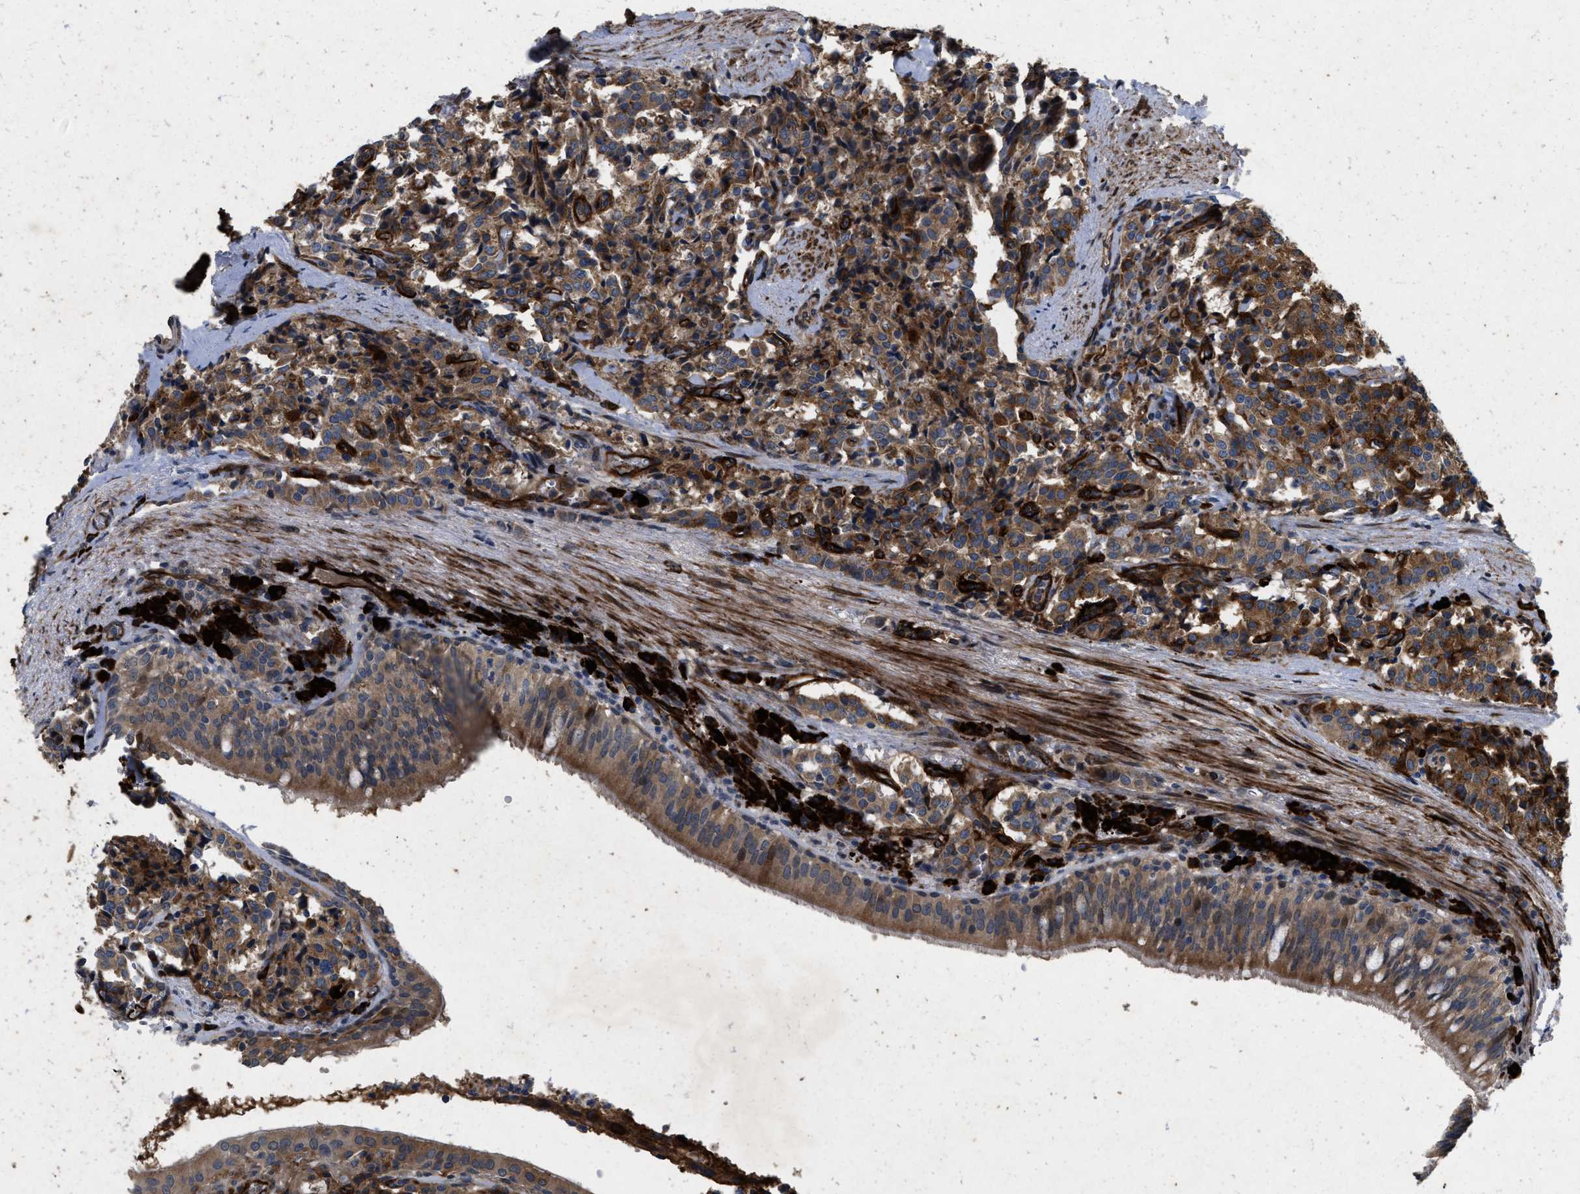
{"staining": {"intensity": "strong", "quantity": ">75%", "location": "cytoplasmic/membranous"}, "tissue": "carcinoid", "cell_type": "Tumor cells", "image_type": "cancer", "snomed": [{"axis": "morphology", "description": "Carcinoid, malignant, NOS"}, {"axis": "topography", "description": "Lung"}], "caption": "Carcinoid (malignant) tissue demonstrates strong cytoplasmic/membranous staining in about >75% of tumor cells", "gene": "HSPA12B", "patient": {"sex": "male", "age": 30}}